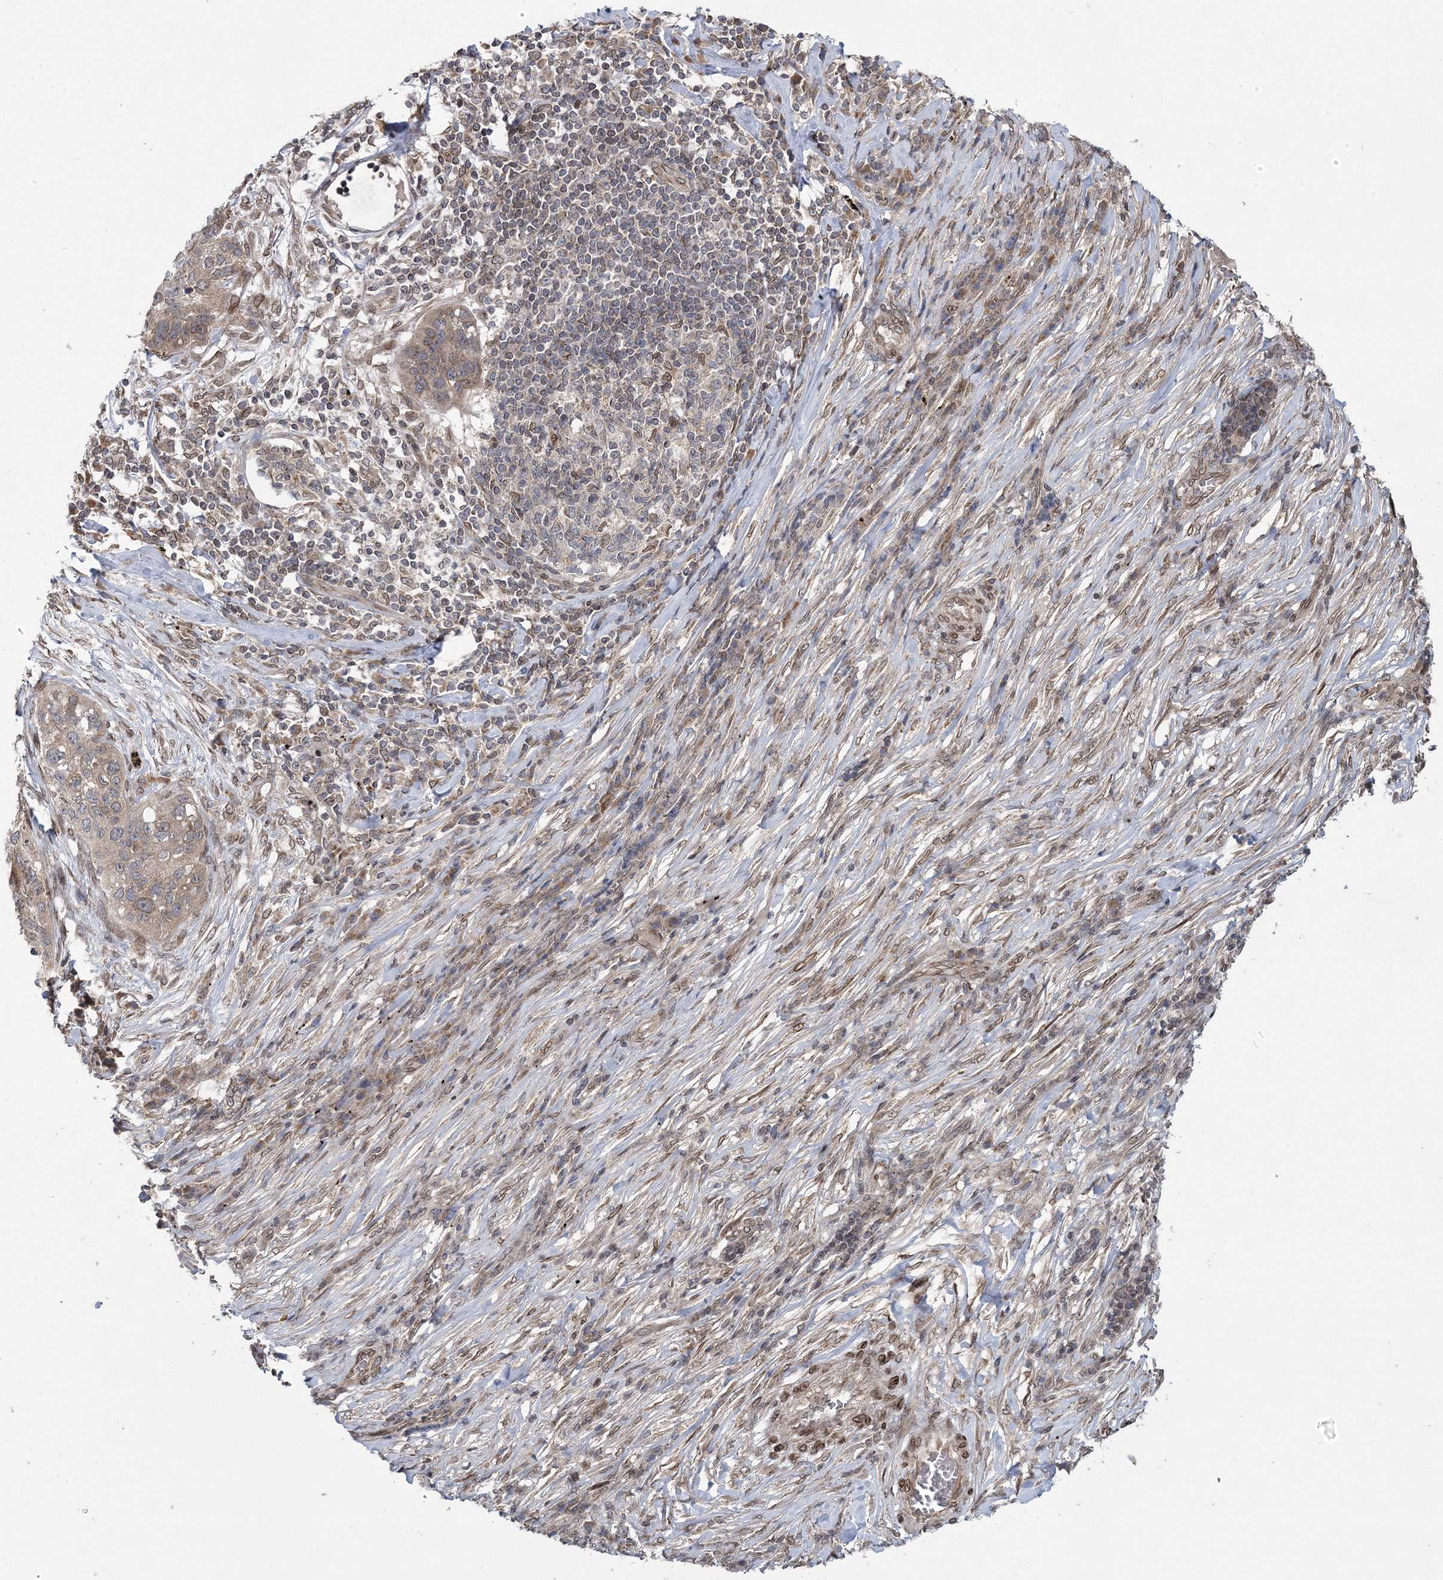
{"staining": {"intensity": "negative", "quantity": "none", "location": "none"}, "tissue": "lung cancer", "cell_type": "Tumor cells", "image_type": "cancer", "snomed": [{"axis": "morphology", "description": "Squamous cell carcinoma, NOS"}, {"axis": "topography", "description": "Lung"}], "caption": "Lung cancer (squamous cell carcinoma) stained for a protein using immunohistochemistry displays no staining tumor cells.", "gene": "DNAJC27", "patient": {"sex": "female", "age": 63}}